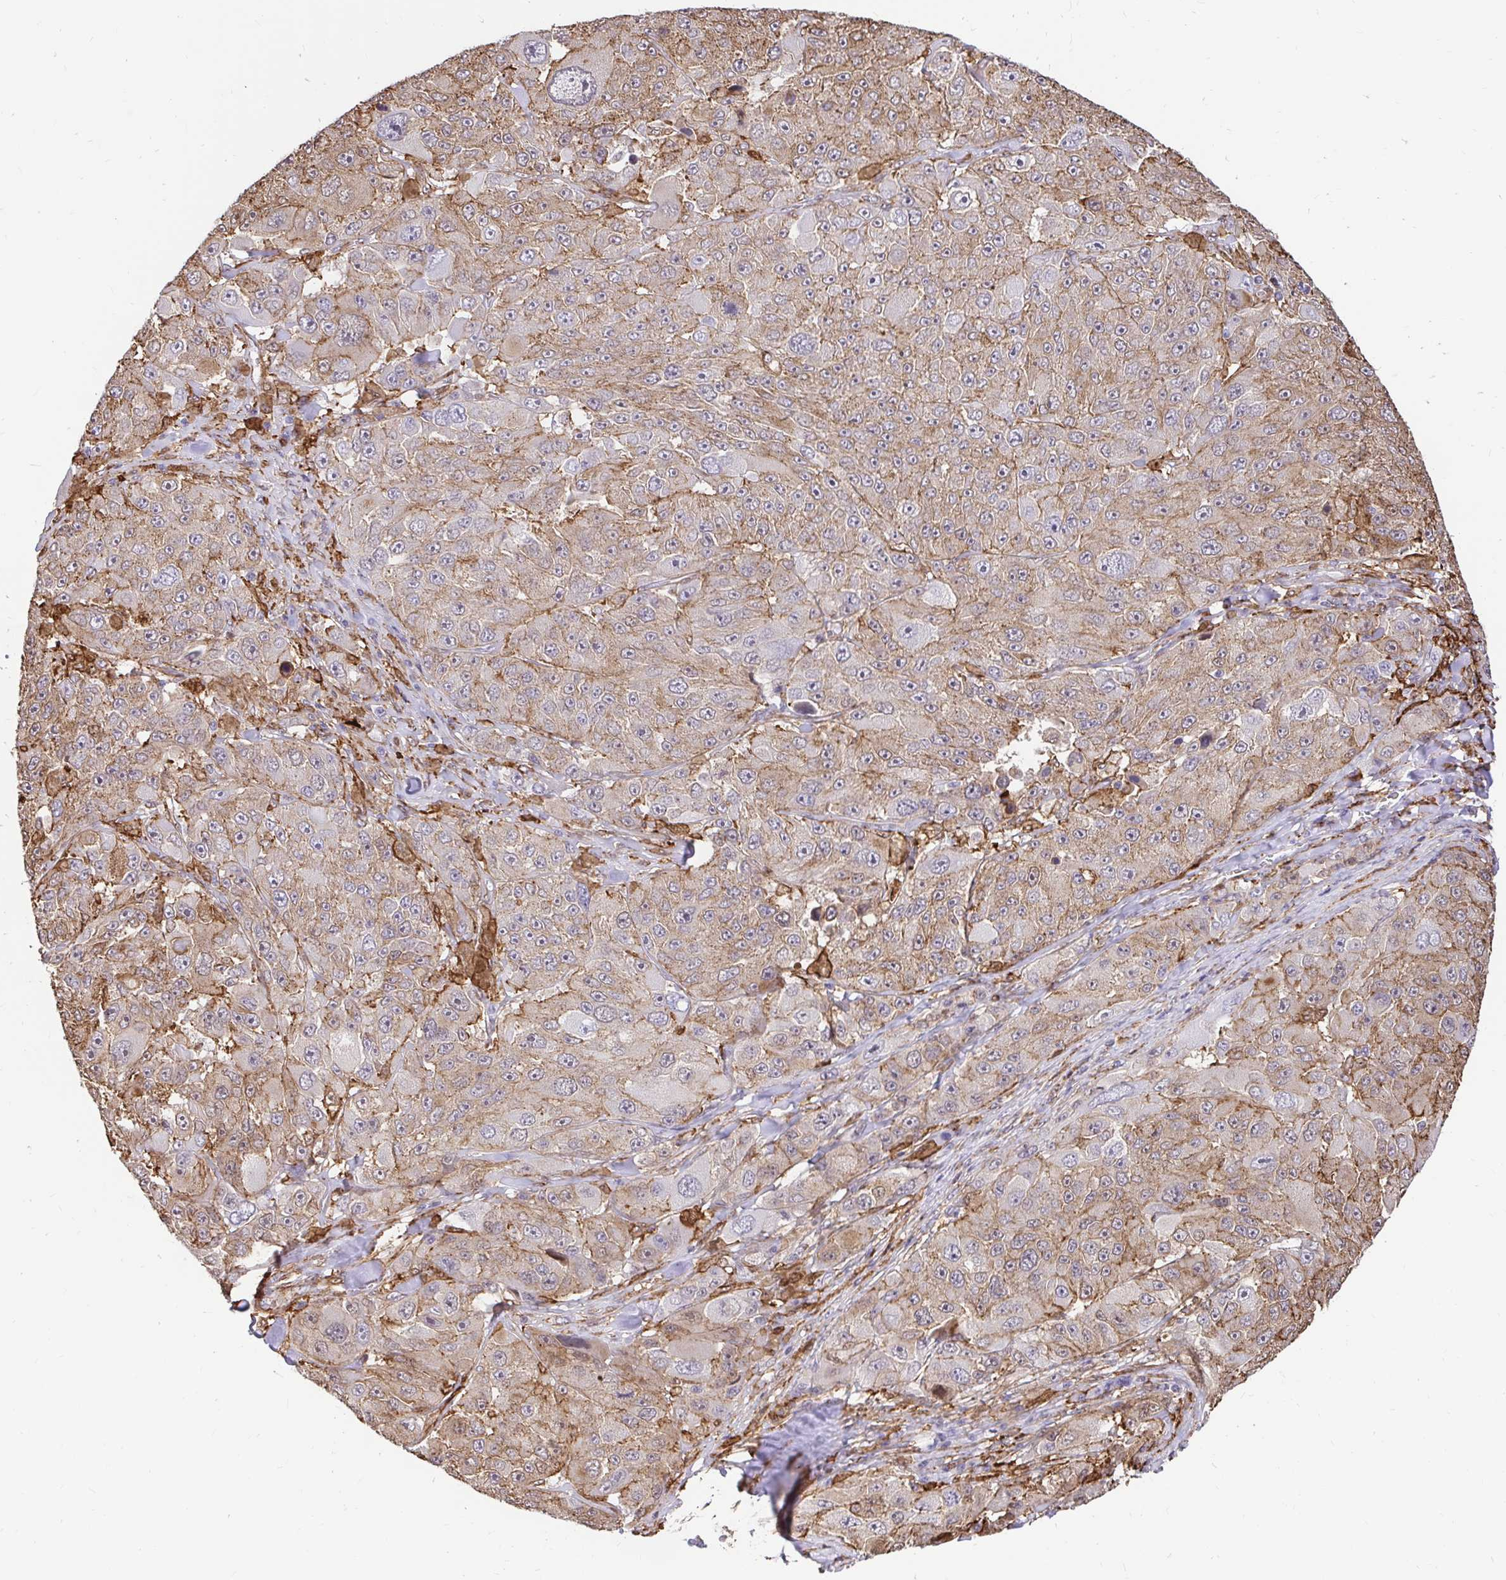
{"staining": {"intensity": "moderate", "quantity": ">75%", "location": "cytoplasmic/membranous"}, "tissue": "melanoma", "cell_type": "Tumor cells", "image_type": "cancer", "snomed": [{"axis": "morphology", "description": "Malignant melanoma, Metastatic site"}, {"axis": "topography", "description": "Lymph node"}], "caption": "Moderate cytoplasmic/membranous protein positivity is seen in about >75% of tumor cells in melanoma. (DAB (3,3'-diaminobenzidine) IHC, brown staining for protein, blue staining for nuclei).", "gene": "GSN", "patient": {"sex": "male", "age": 62}}